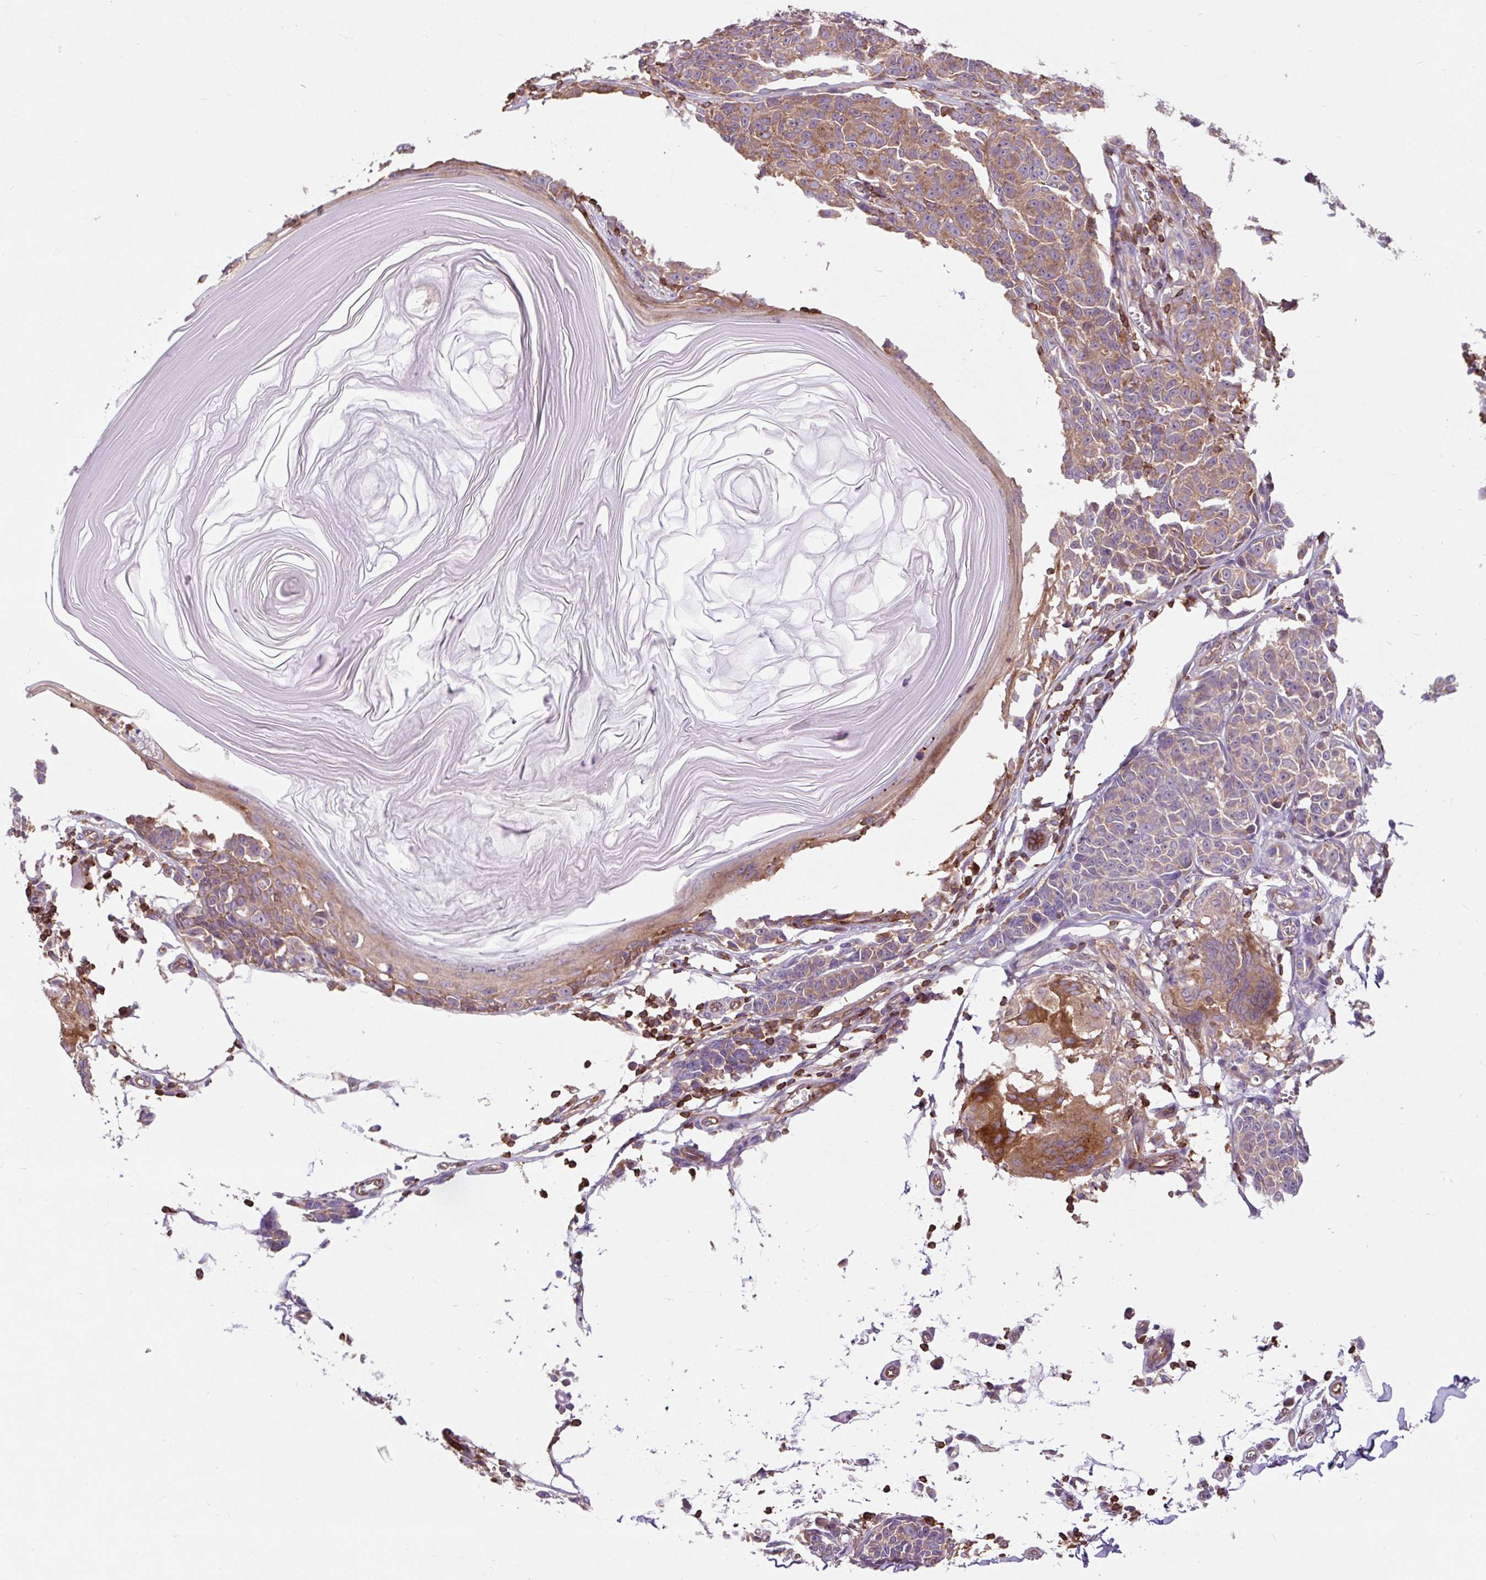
{"staining": {"intensity": "moderate", "quantity": "25%-75%", "location": "cytoplasmic/membranous"}, "tissue": "melanoma", "cell_type": "Tumor cells", "image_type": "cancer", "snomed": [{"axis": "morphology", "description": "Malignant melanoma, NOS"}, {"axis": "topography", "description": "Skin"}], "caption": "About 25%-75% of tumor cells in human malignant melanoma exhibit moderate cytoplasmic/membranous protein expression as visualized by brown immunohistochemical staining.", "gene": "CISD3", "patient": {"sex": "male", "age": 73}}